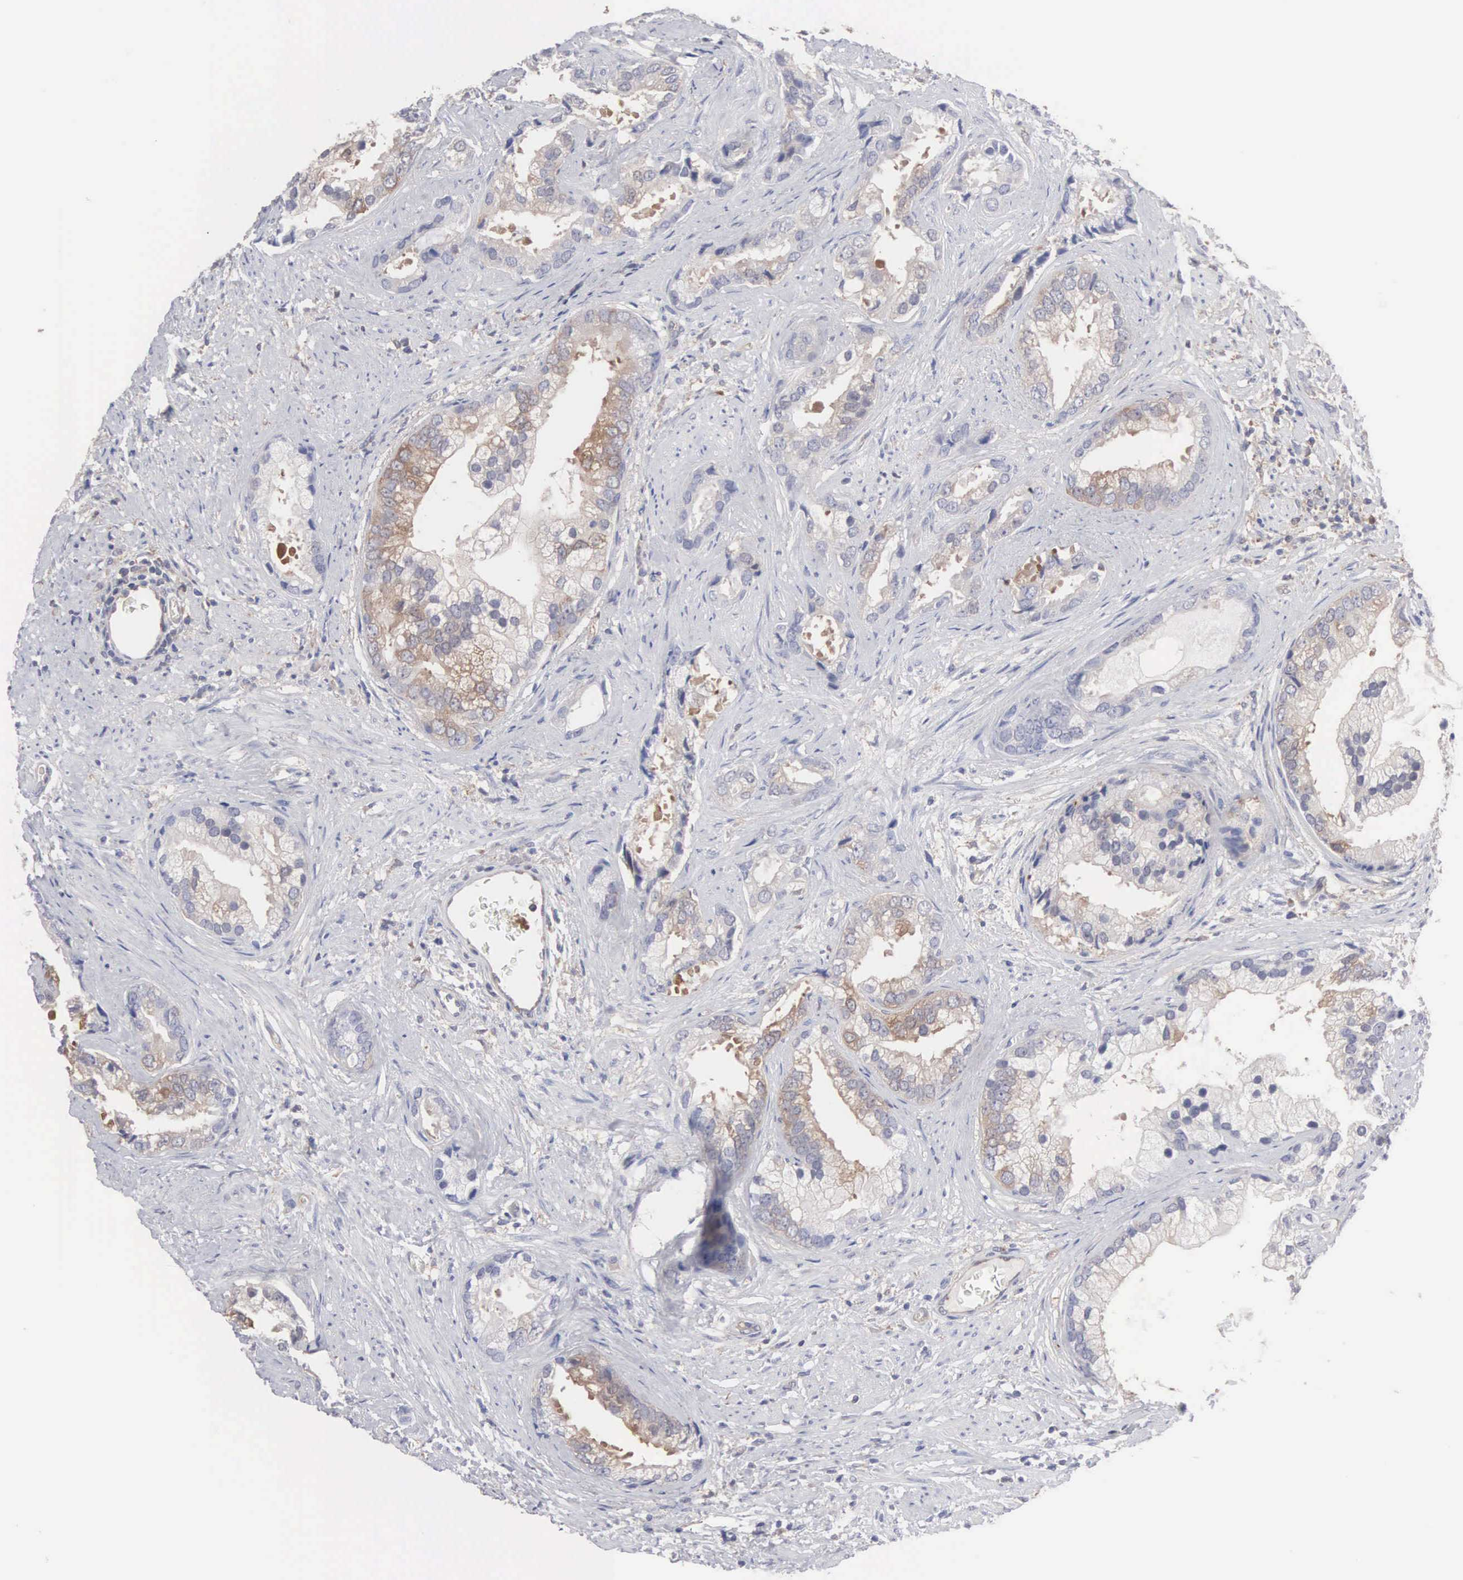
{"staining": {"intensity": "moderate", "quantity": "25%-75%", "location": "cytoplasmic/membranous"}, "tissue": "prostate cancer", "cell_type": "Tumor cells", "image_type": "cancer", "snomed": [{"axis": "morphology", "description": "Adenocarcinoma, Medium grade"}, {"axis": "topography", "description": "Prostate"}], "caption": "About 25%-75% of tumor cells in human prostate cancer (medium-grade adenocarcinoma) display moderate cytoplasmic/membranous protein staining as visualized by brown immunohistochemical staining.", "gene": "MTHFD1", "patient": {"sex": "male", "age": 65}}